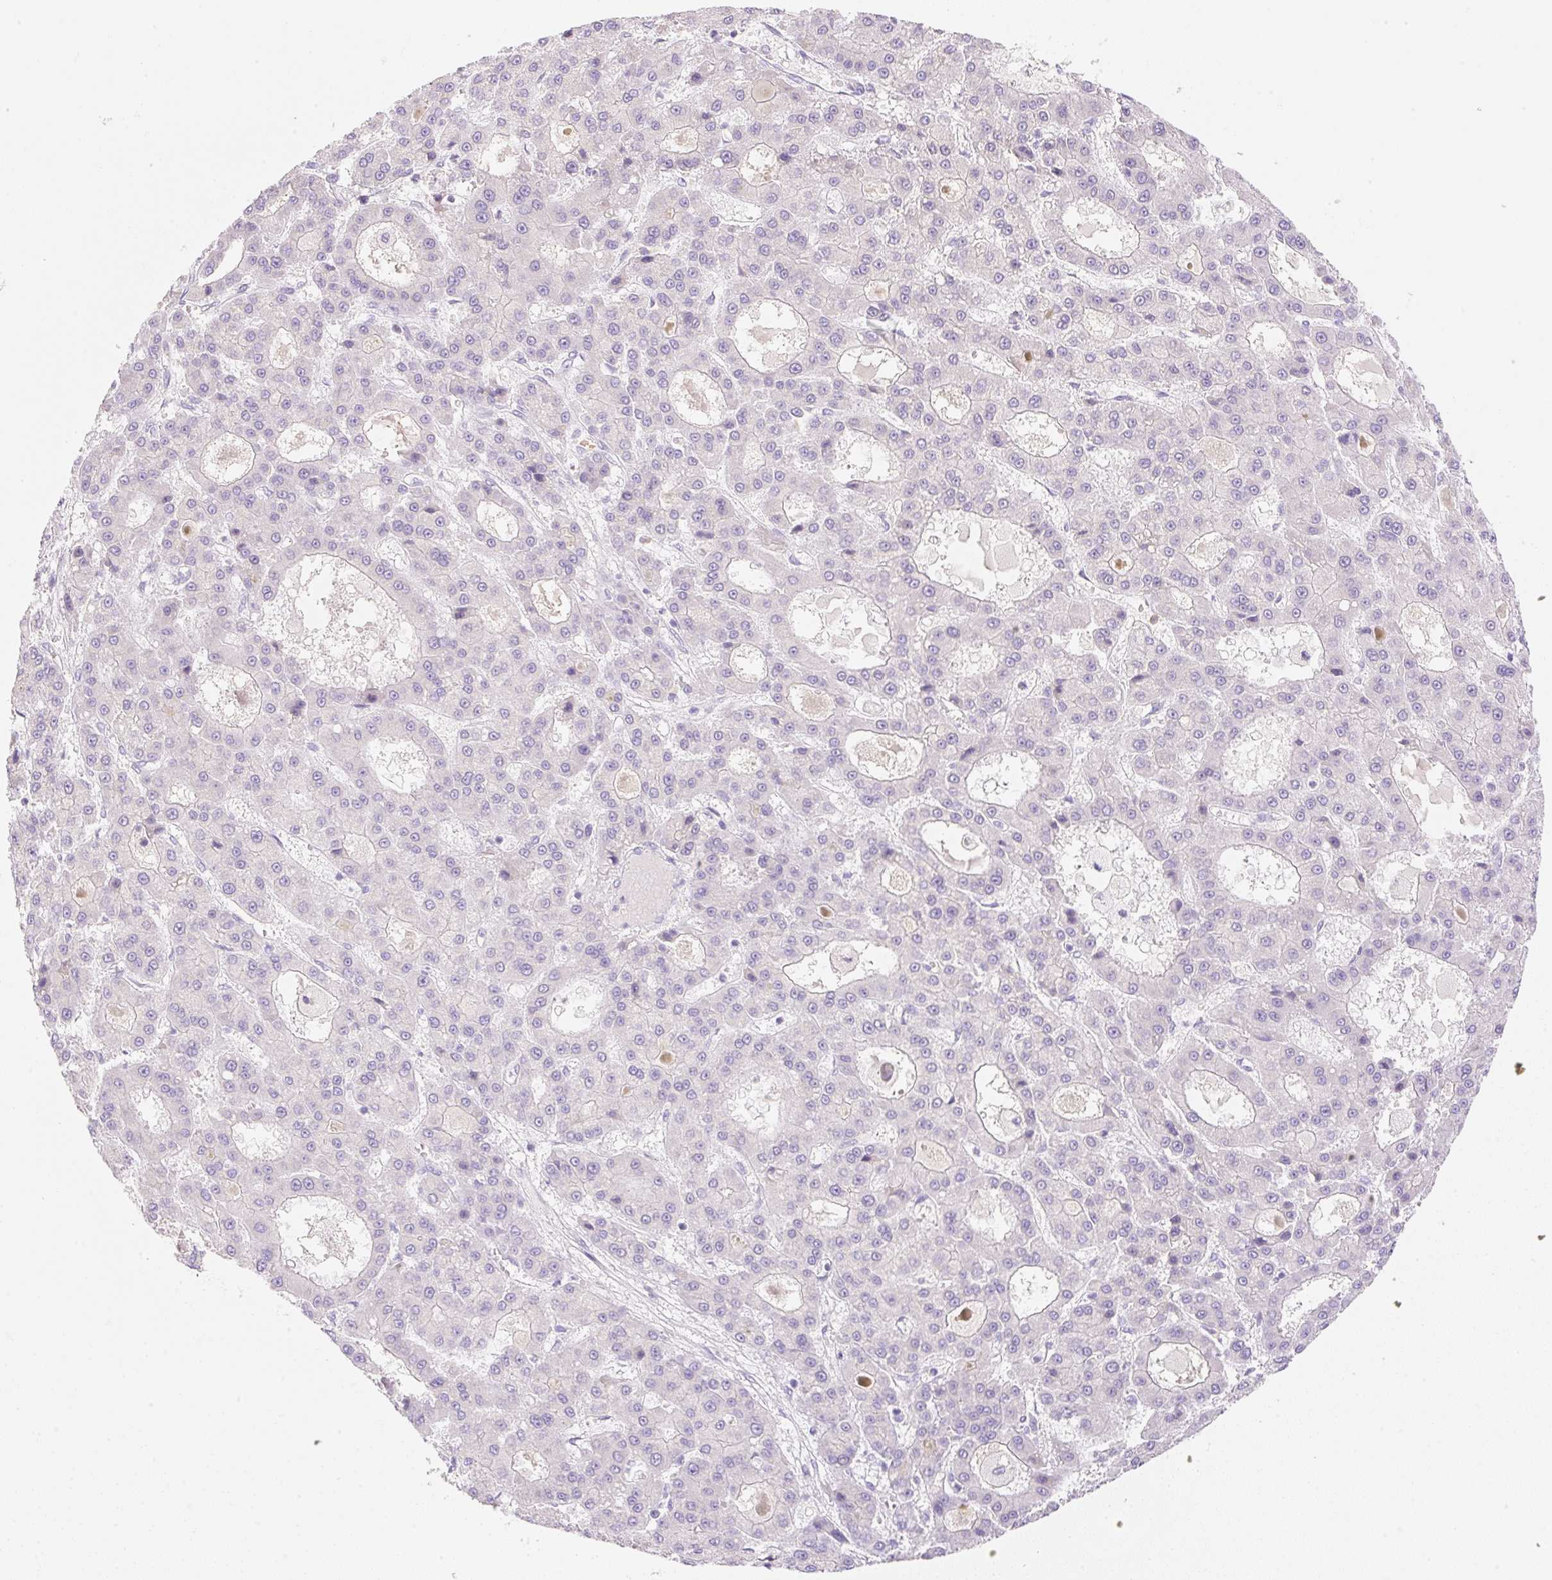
{"staining": {"intensity": "negative", "quantity": "none", "location": "none"}, "tissue": "liver cancer", "cell_type": "Tumor cells", "image_type": "cancer", "snomed": [{"axis": "morphology", "description": "Carcinoma, Hepatocellular, NOS"}, {"axis": "topography", "description": "Liver"}], "caption": "Image shows no protein positivity in tumor cells of liver hepatocellular carcinoma tissue. Brightfield microscopy of IHC stained with DAB (3,3'-diaminobenzidine) (brown) and hematoxylin (blue), captured at high magnification.", "gene": "DENND5A", "patient": {"sex": "male", "age": 70}}